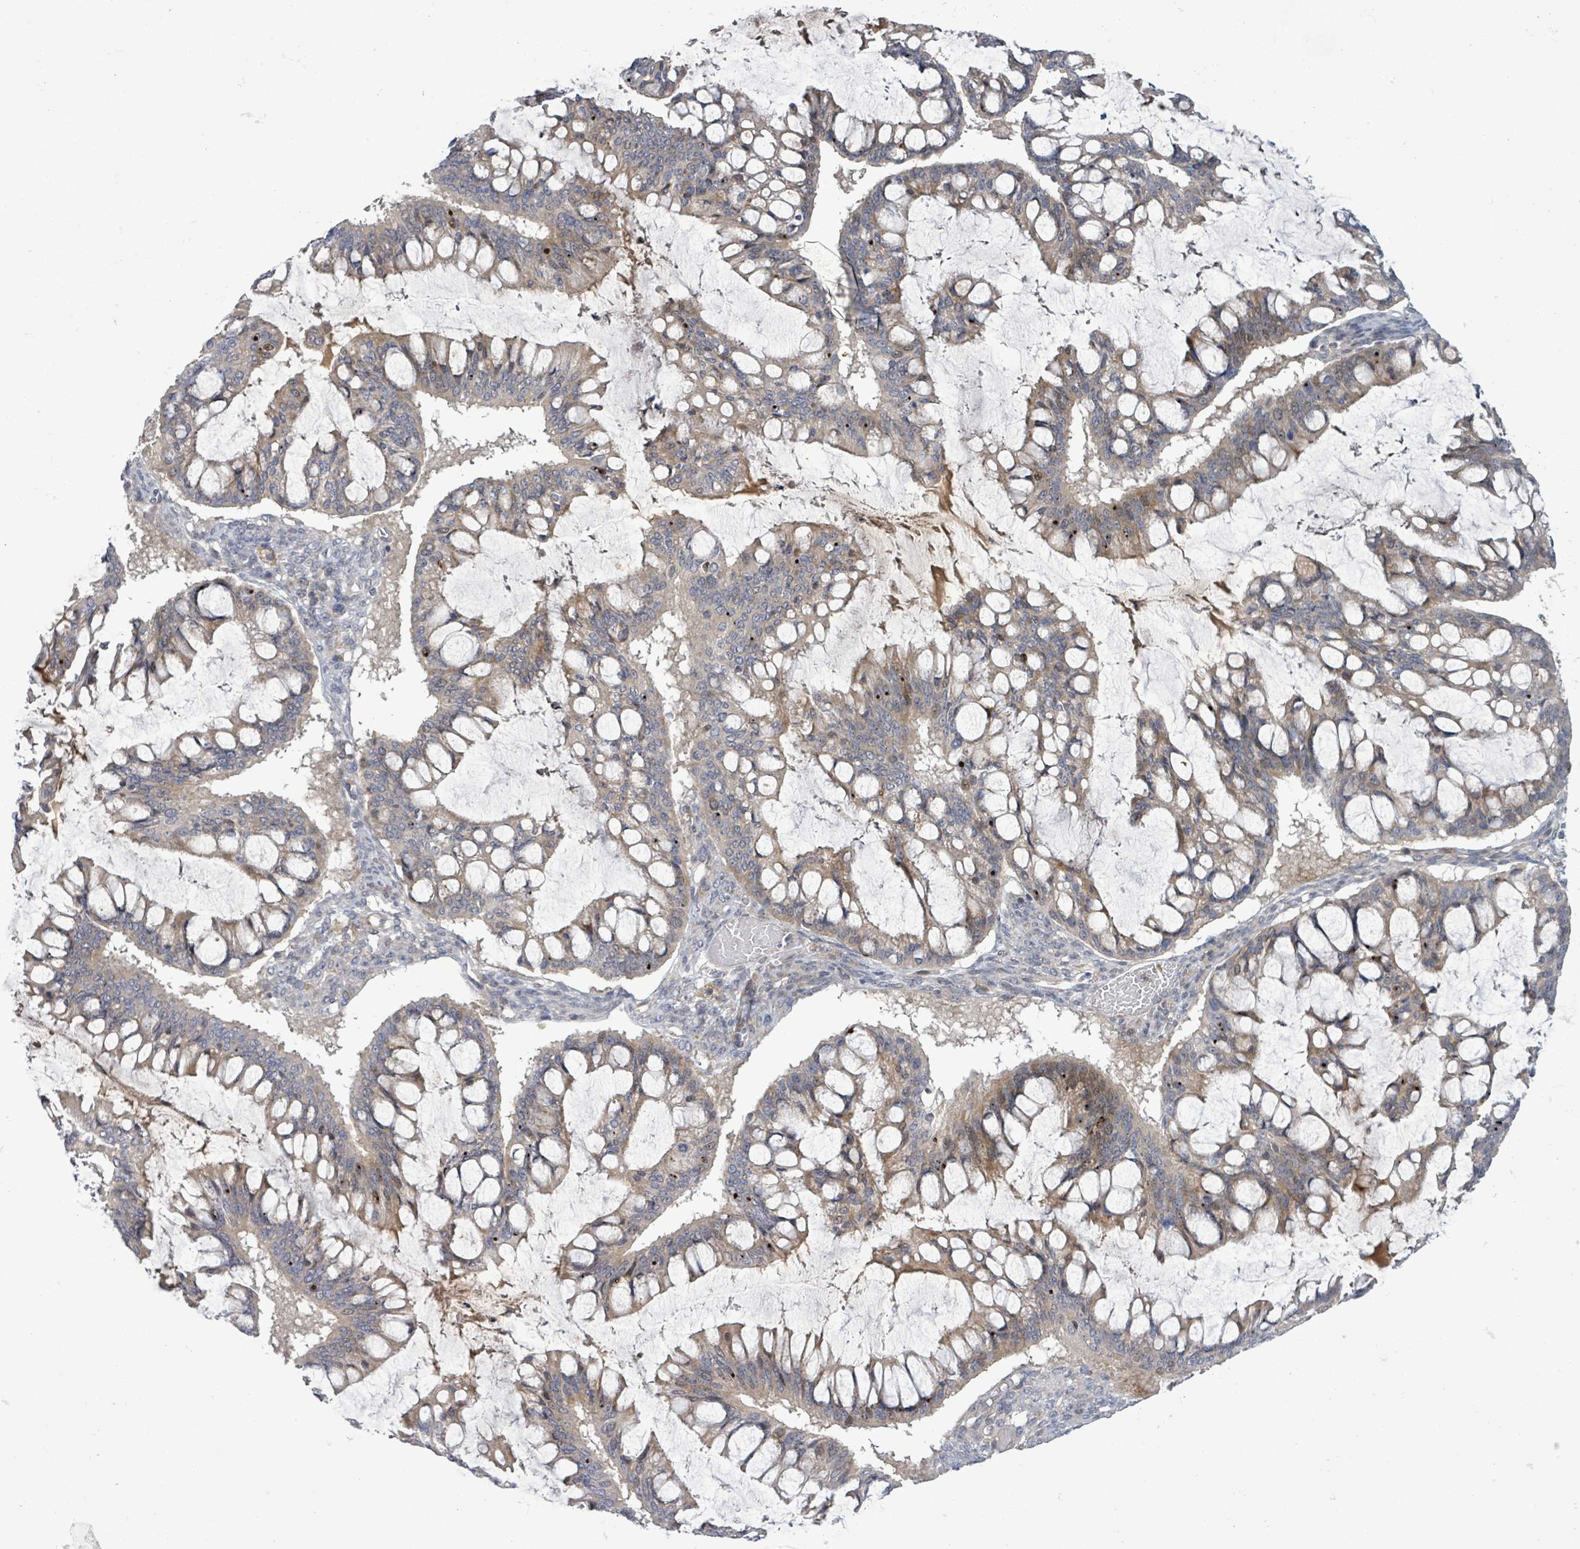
{"staining": {"intensity": "weak", "quantity": "25%-75%", "location": "cytoplasmic/membranous"}, "tissue": "ovarian cancer", "cell_type": "Tumor cells", "image_type": "cancer", "snomed": [{"axis": "morphology", "description": "Cystadenocarcinoma, mucinous, NOS"}, {"axis": "topography", "description": "Ovary"}], "caption": "Brown immunohistochemical staining in human ovarian mucinous cystadenocarcinoma exhibits weak cytoplasmic/membranous expression in approximately 25%-75% of tumor cells.", "gene": "SLIT3", "patient": {"sex": "female", "age": 73}}